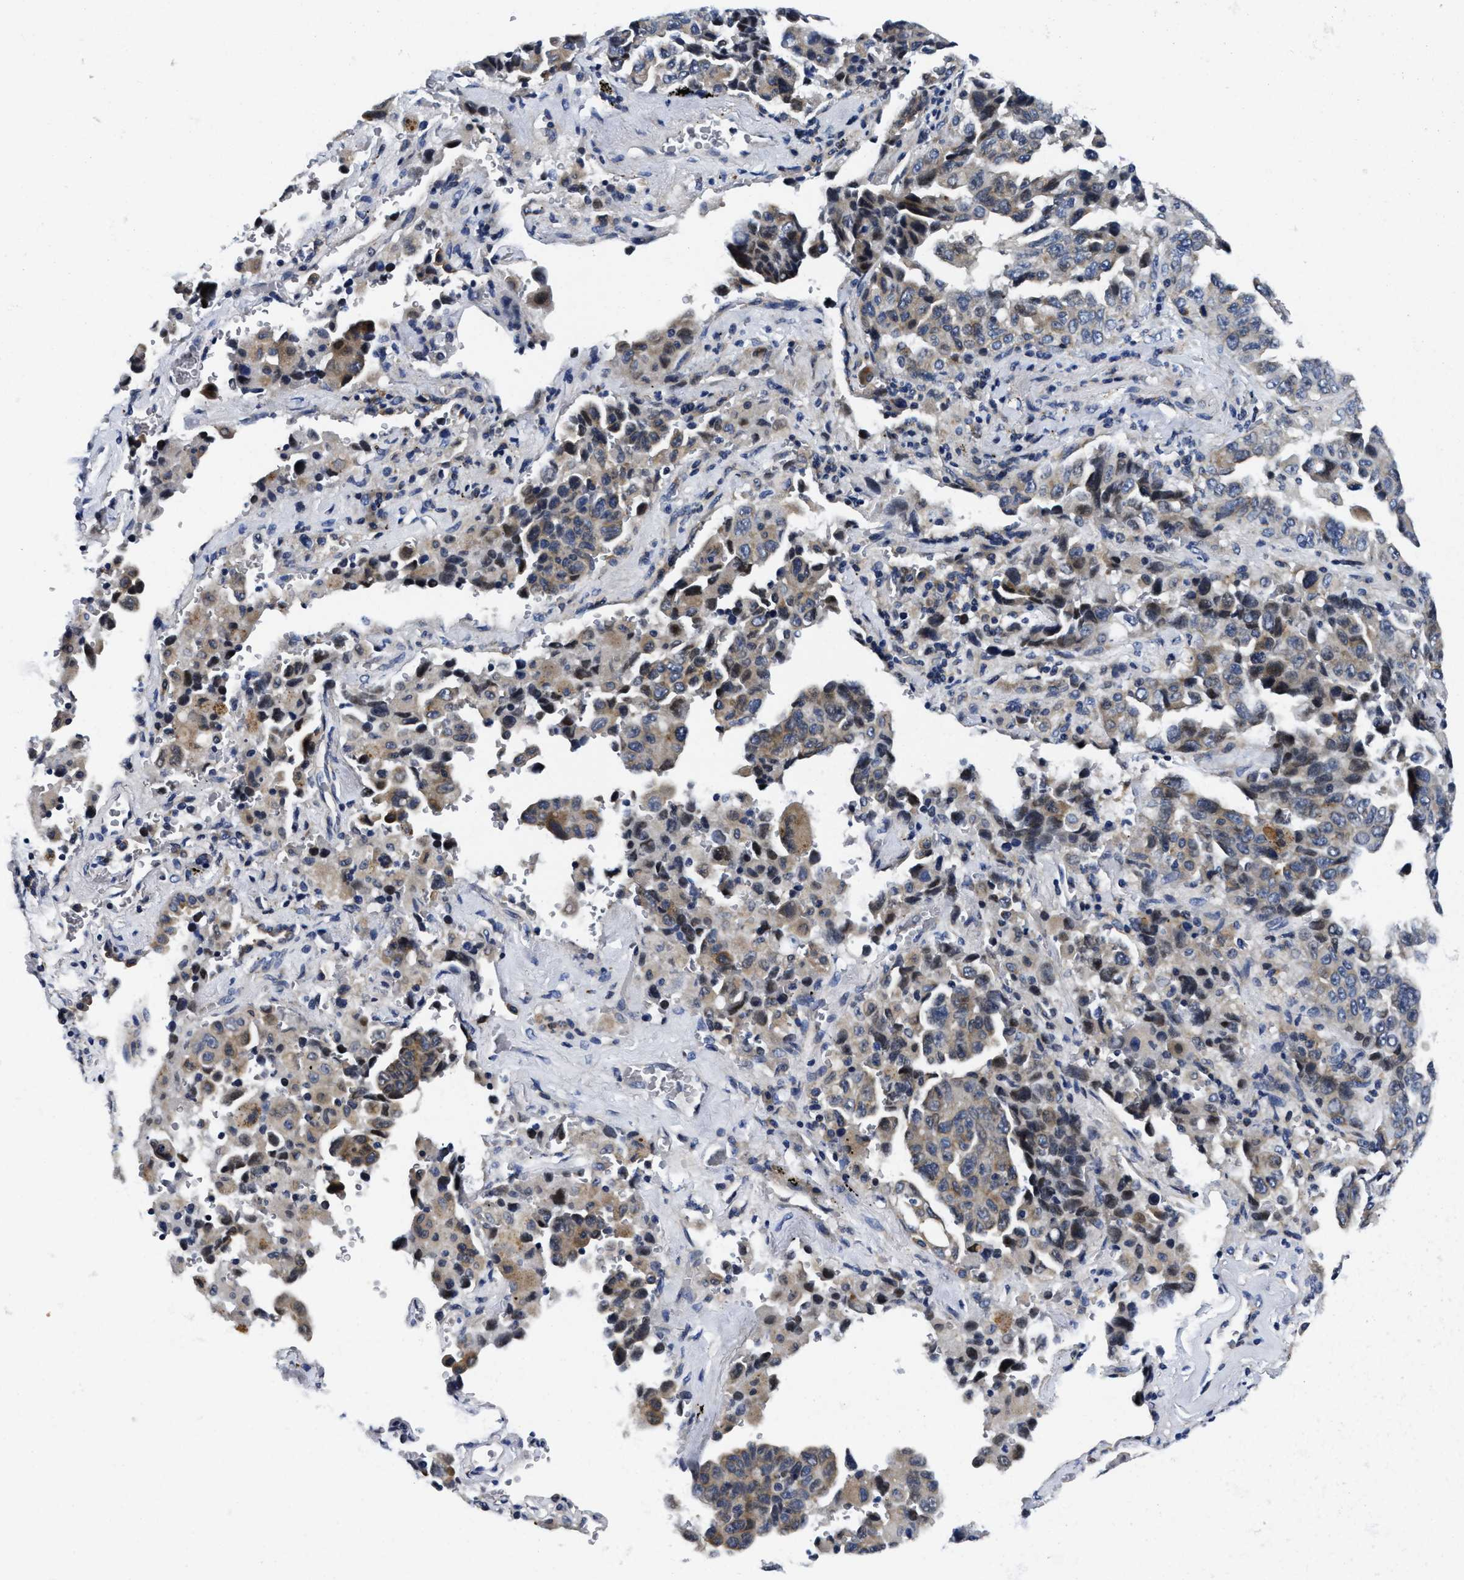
{"staining": {"intensity": "weak", "quantity": "<25%", "location": "cytoplasmic/membranous"}, "tissue": "lung cancer", "cell_type": "Tumor cells", "image_type": "cancer", "snomed": [{"axis": "morphology", "description": "Adenocarcinoma, NOS"}, {"axis": "topography", "description": "Lung"}], "caption": "Protein analysis of lung cancer shows no significant positivity in tumor cells.", "gene": "LAD1", "patient": {"sex": "female", "age": 51}}